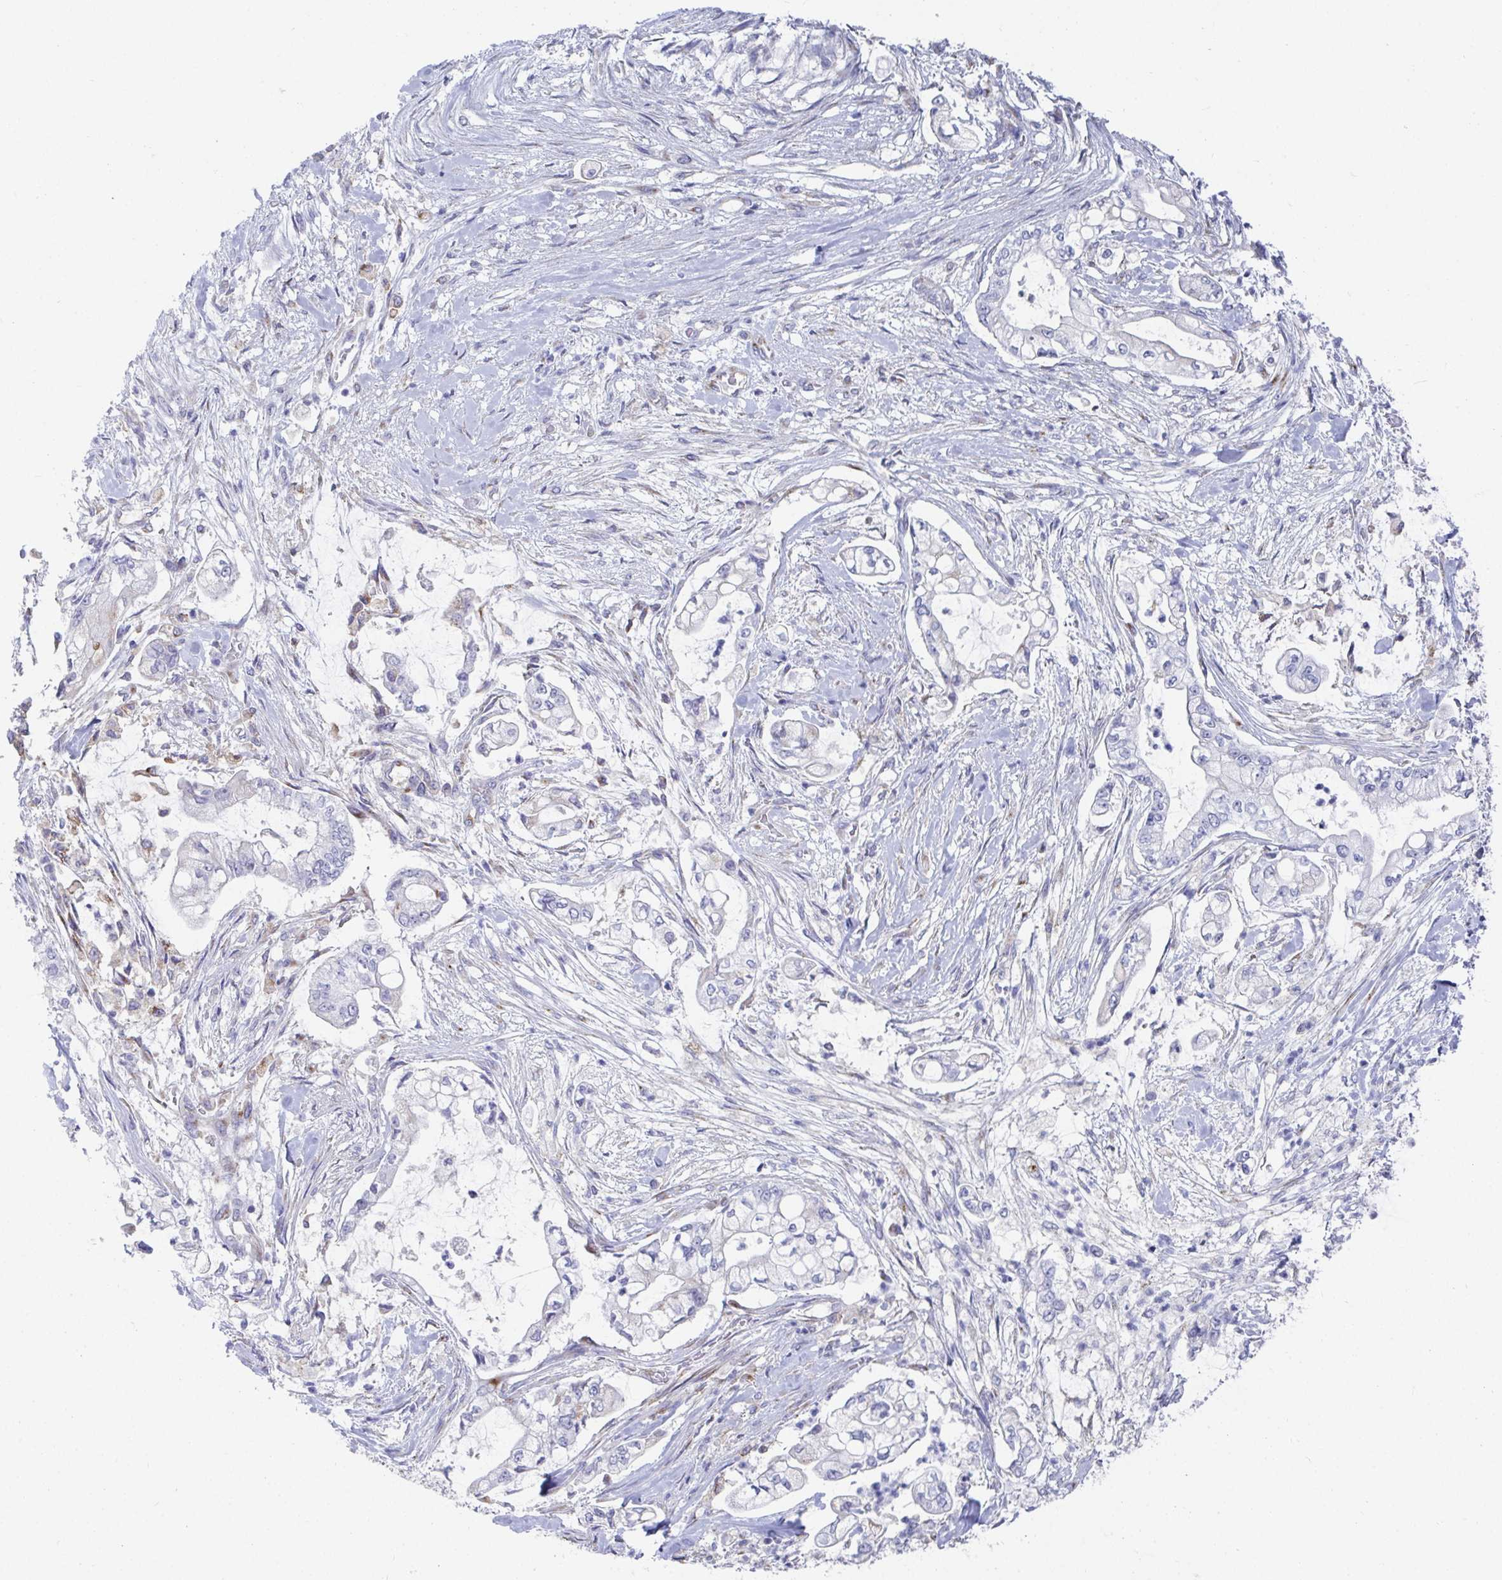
{"staining": {"intensity": "negative", "quantity": "none", "location": "none"}, "tissue": "pancreatic cancer", "cell_type": "Tumor cells", "image_type": "cancer", "snomed": [{"axis": "morphology", "description": "Adenocarcinoma, NOS"}, {"axis": "topography", "description": "Pancreas"}], "caption": "Immunohistochemical staining of pancreatic adenocarcinoma demonstrates no significant staining in tumor cells. (Brightfield microscopy of DAB (3,3'-diaminobenzidine) IHC at high magnification).", "gene": "TAS2R39", "patient": {"sex": "female", "age": 69}}